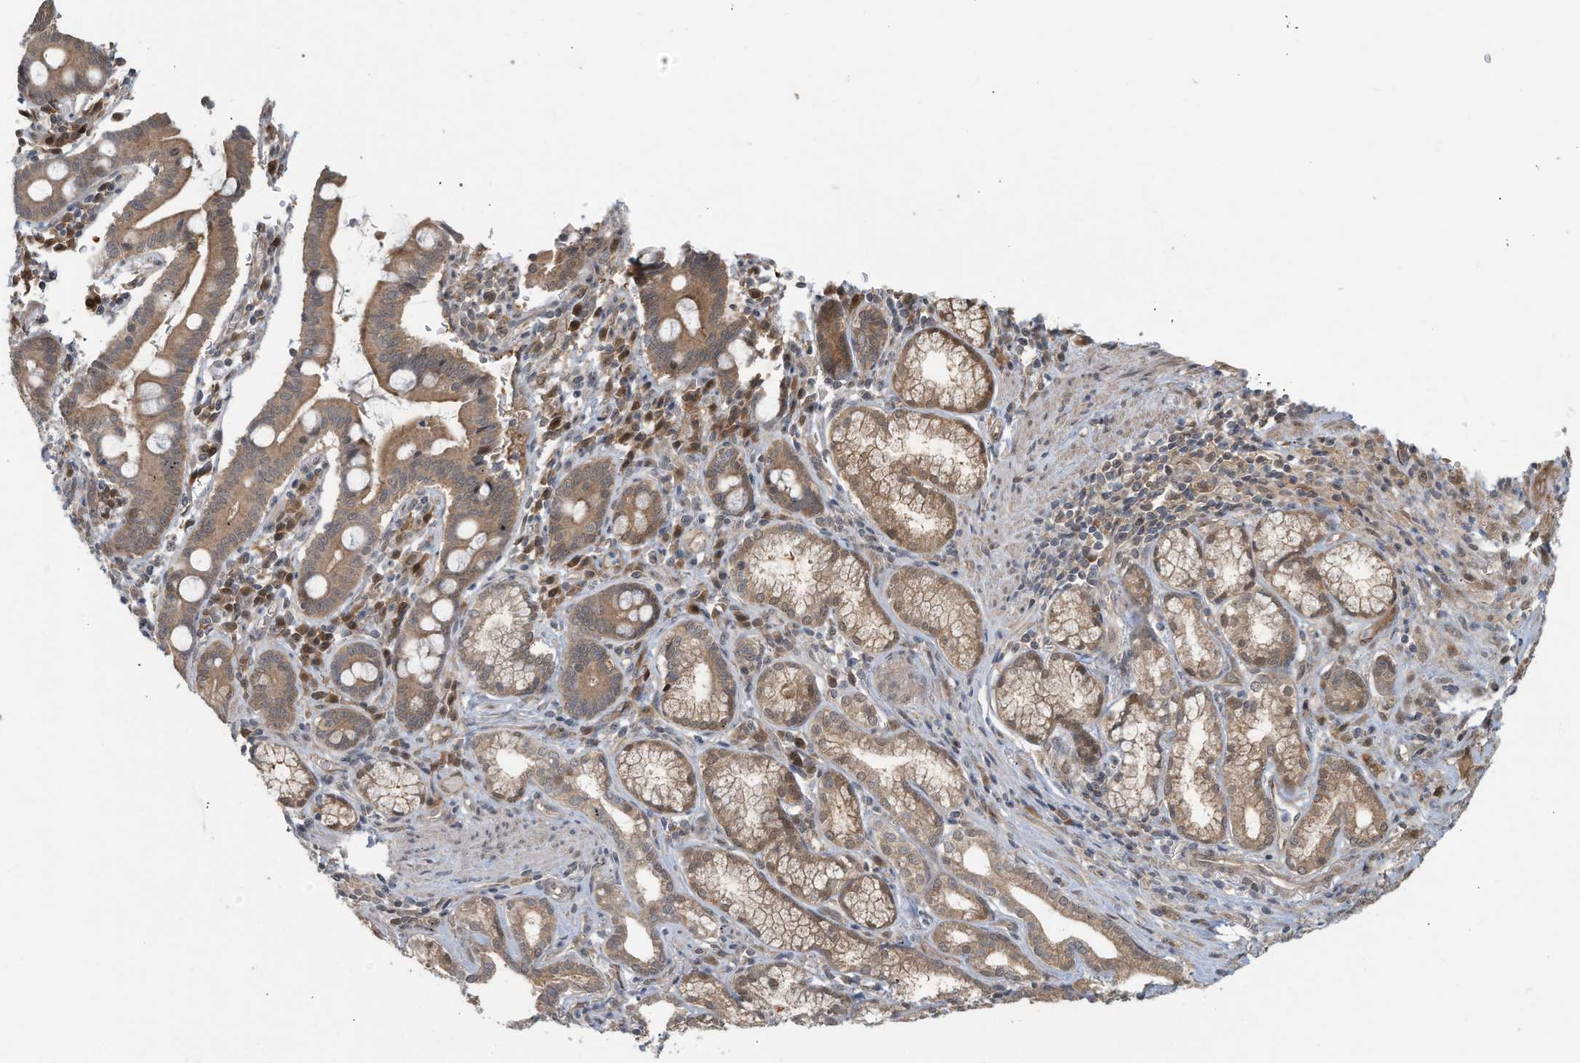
{"staining": {"intensity": "moderate", "quantity": ">75%", "location": "cytoplasmic/membranous"}, "tissue": "pancreatic cancer", "cell_type": "Tumor cells", "image_type": "cancer", "snomed": [{"axis": "morphology", "description": "Adenocarcinoma, NOS"}, {"axis": "topography", "description": "Pancreas"}], "caption": "Protein expression analysis of adenocarcinoma (pancreatic) reveals moderate cytoplasmic/membranous expression in about >75% of tumor cells.", "gene": "ERI2", "patient": {"sex": "male", "age": 70}}